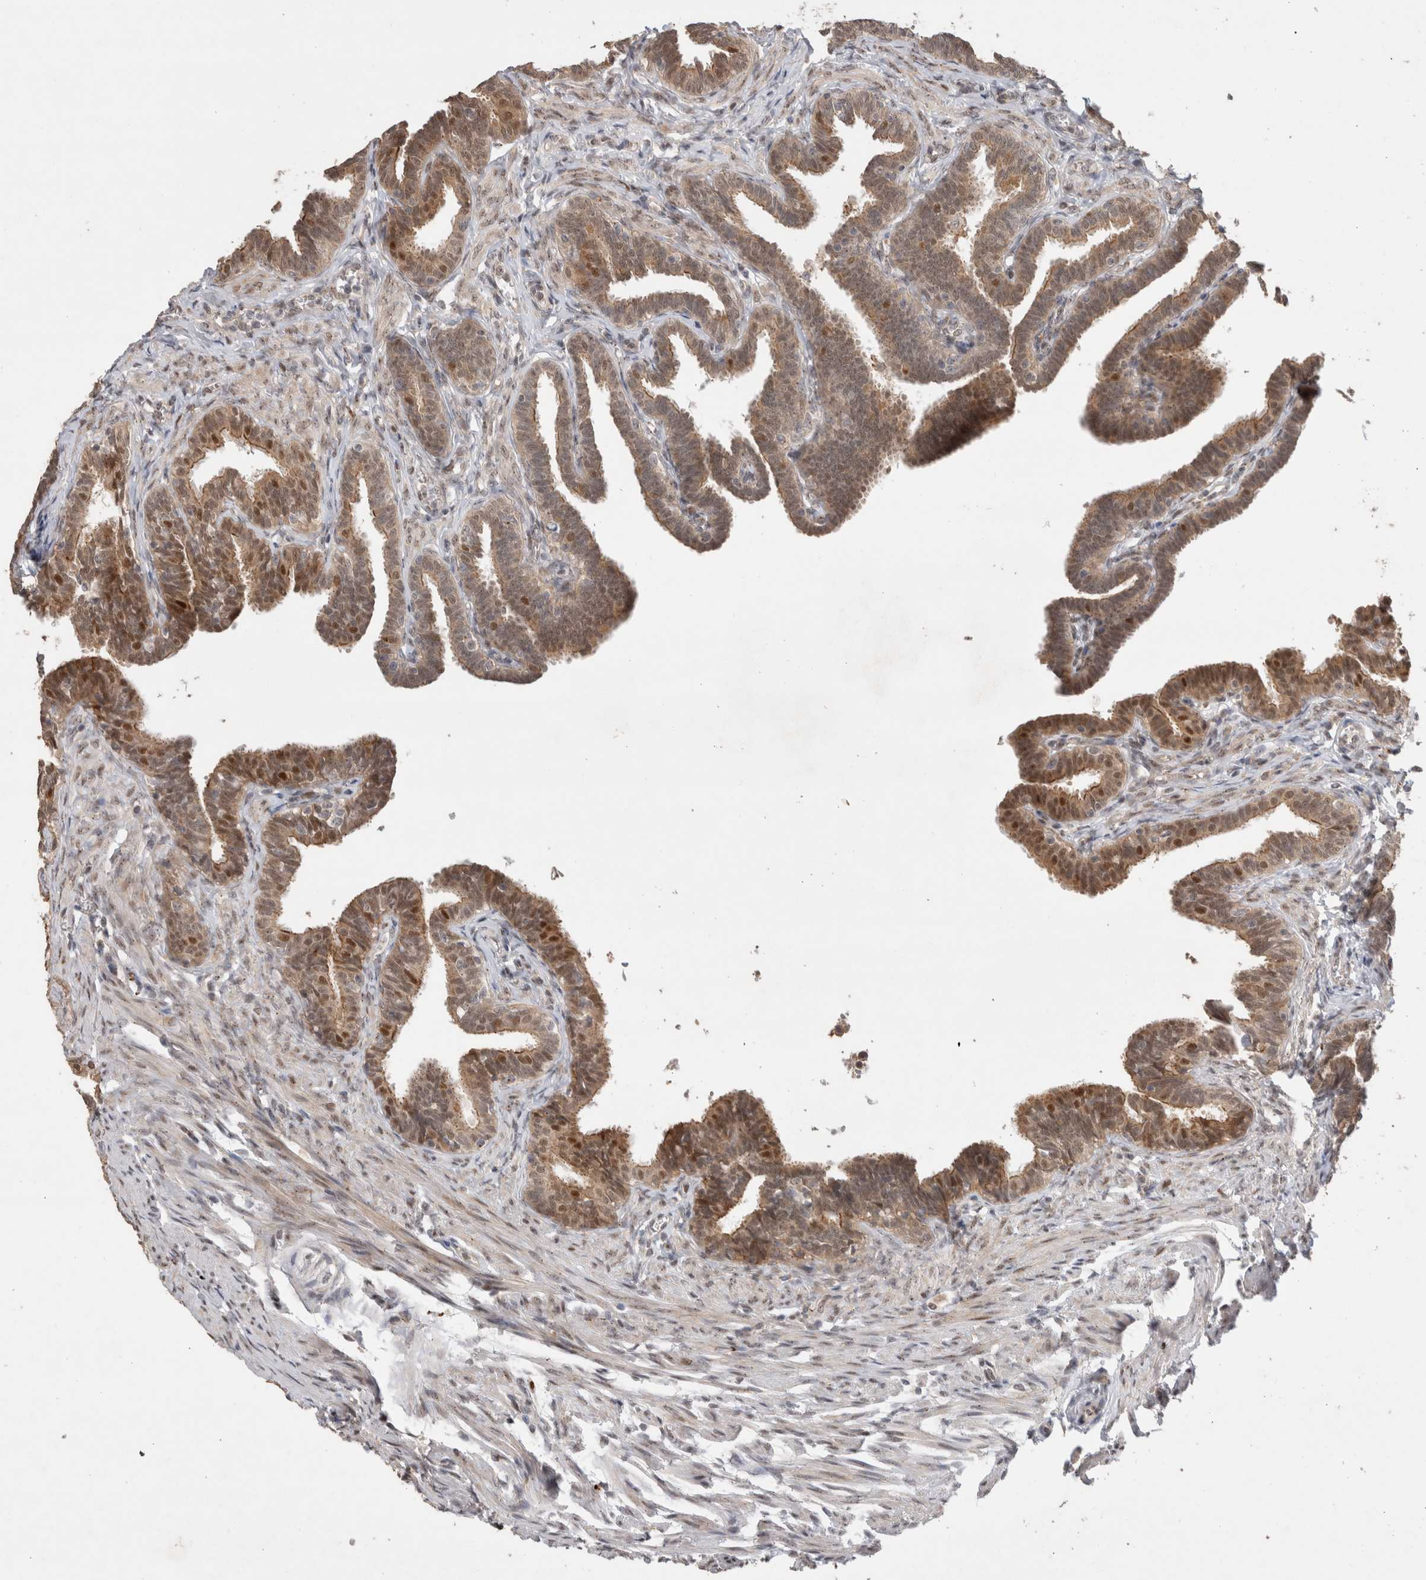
{"staining": {"intensity": "moderate", "quantity": ">75%", "location": "cytoplasmic/membranous,nuclear"}, "tissue": "fallopian tube", "cell_type": "Glandular cells", "image_type": "normal", "snomed": [{"axis": "morphology", "description": "Normal tissue, NOS"}, {"axis": "topography", "description": "Fallopian tube"}, {"axis": "topography", "description": "Ovary"}], "caption": "Fallopian tube stained with a brown dye exhibits moderate cytoplasmic/membranous,nuclear positive positivity in approximately >75% of glandular cells.", "gene": "SLC29A1", "patient": {"sex": "female", "age": 23}}